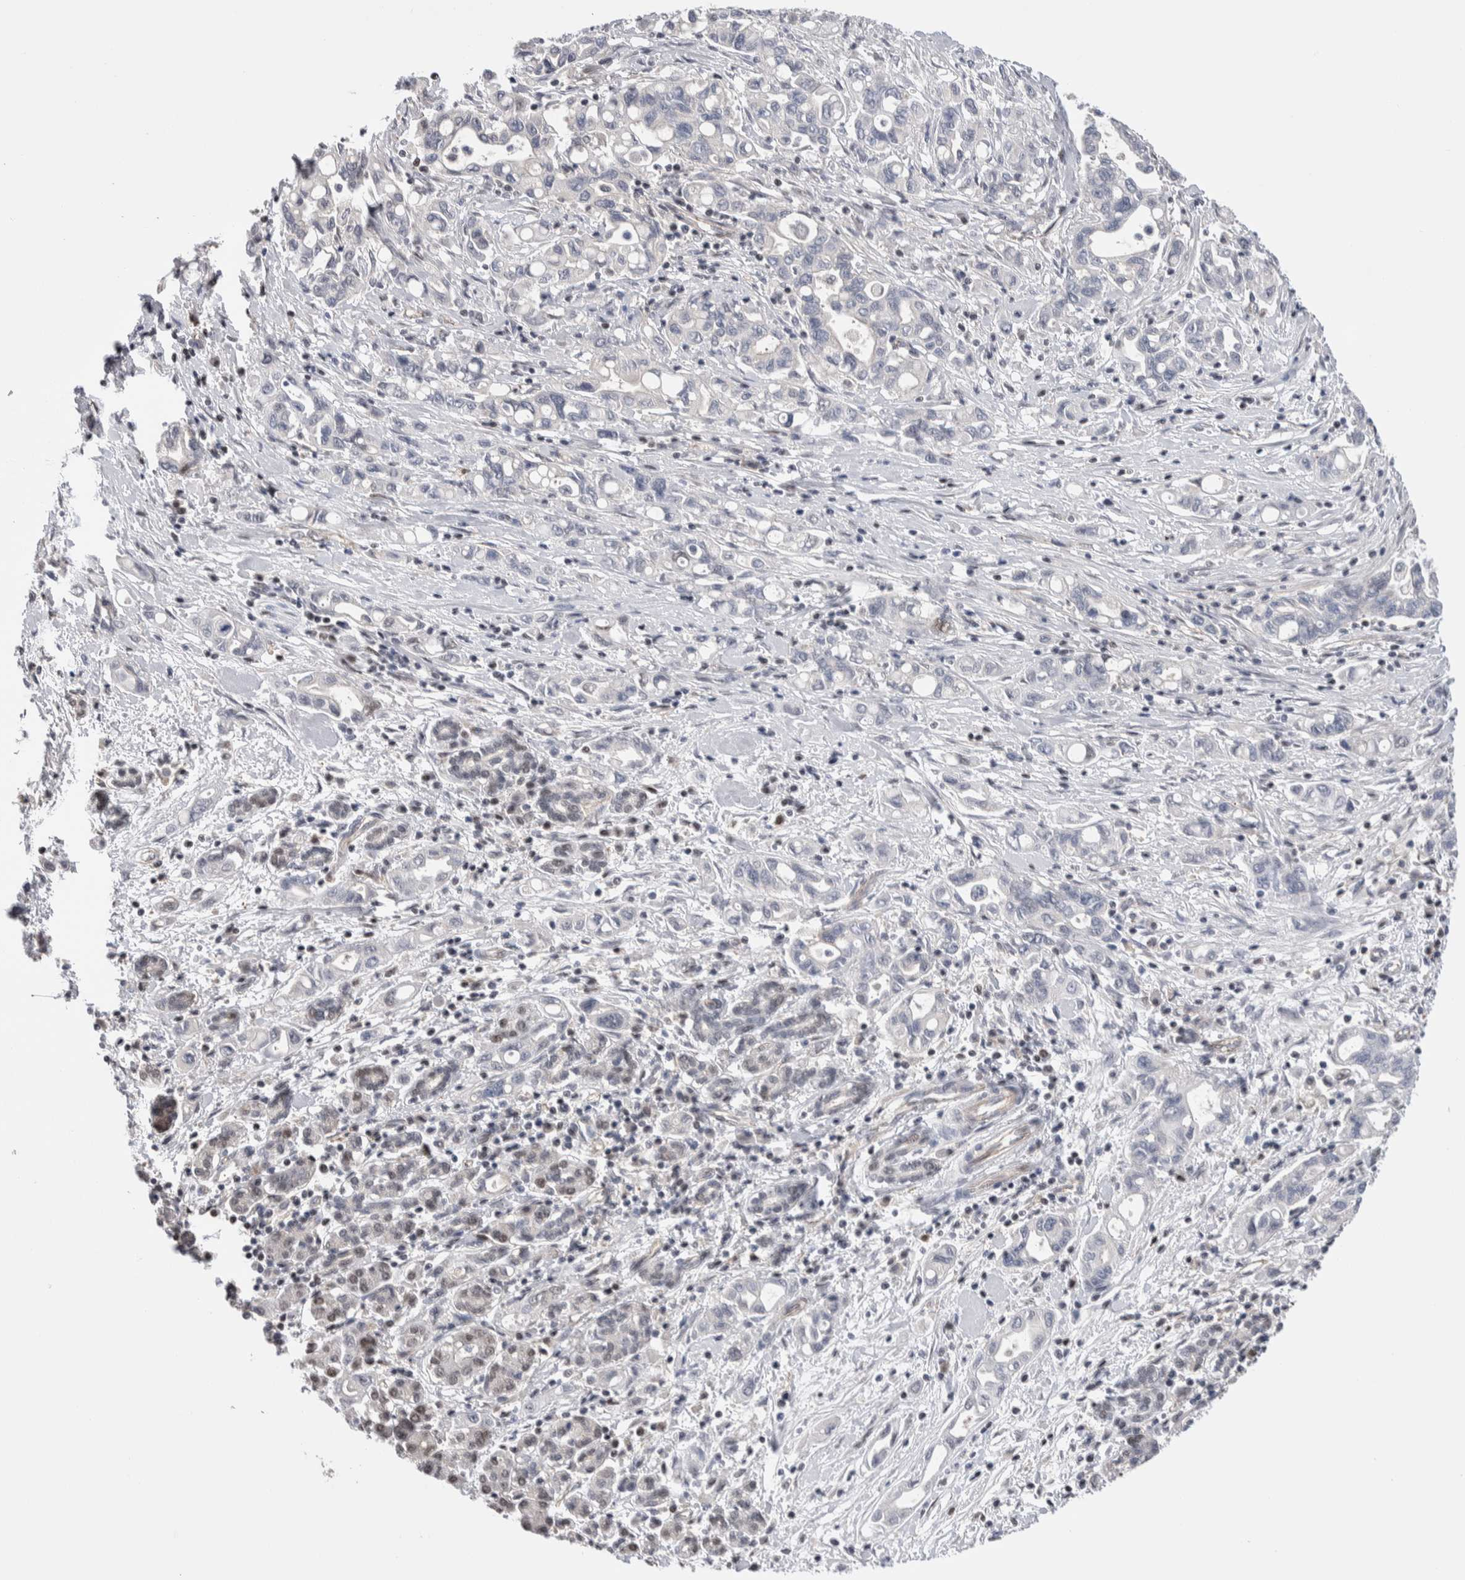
{"staining": {"intensity": "weak", "quantity": "<25%", "location": "nuclear"}, "tissue": "pancreatic cancer", "cell_type": "Tumor cells", "image_type": "cancer", "snomed": [{"axis": "morphology", "description": "Adenocarcinoma, NOS"}, {"axis": "topography", "description": "Pancreas"}], "caption": "Tumor cells are negative for protein expression in human pancreatic cancer (adenocarcinoma).", "gene": "ZBTB49", "patient": {"sex": "female", "age": 57}}